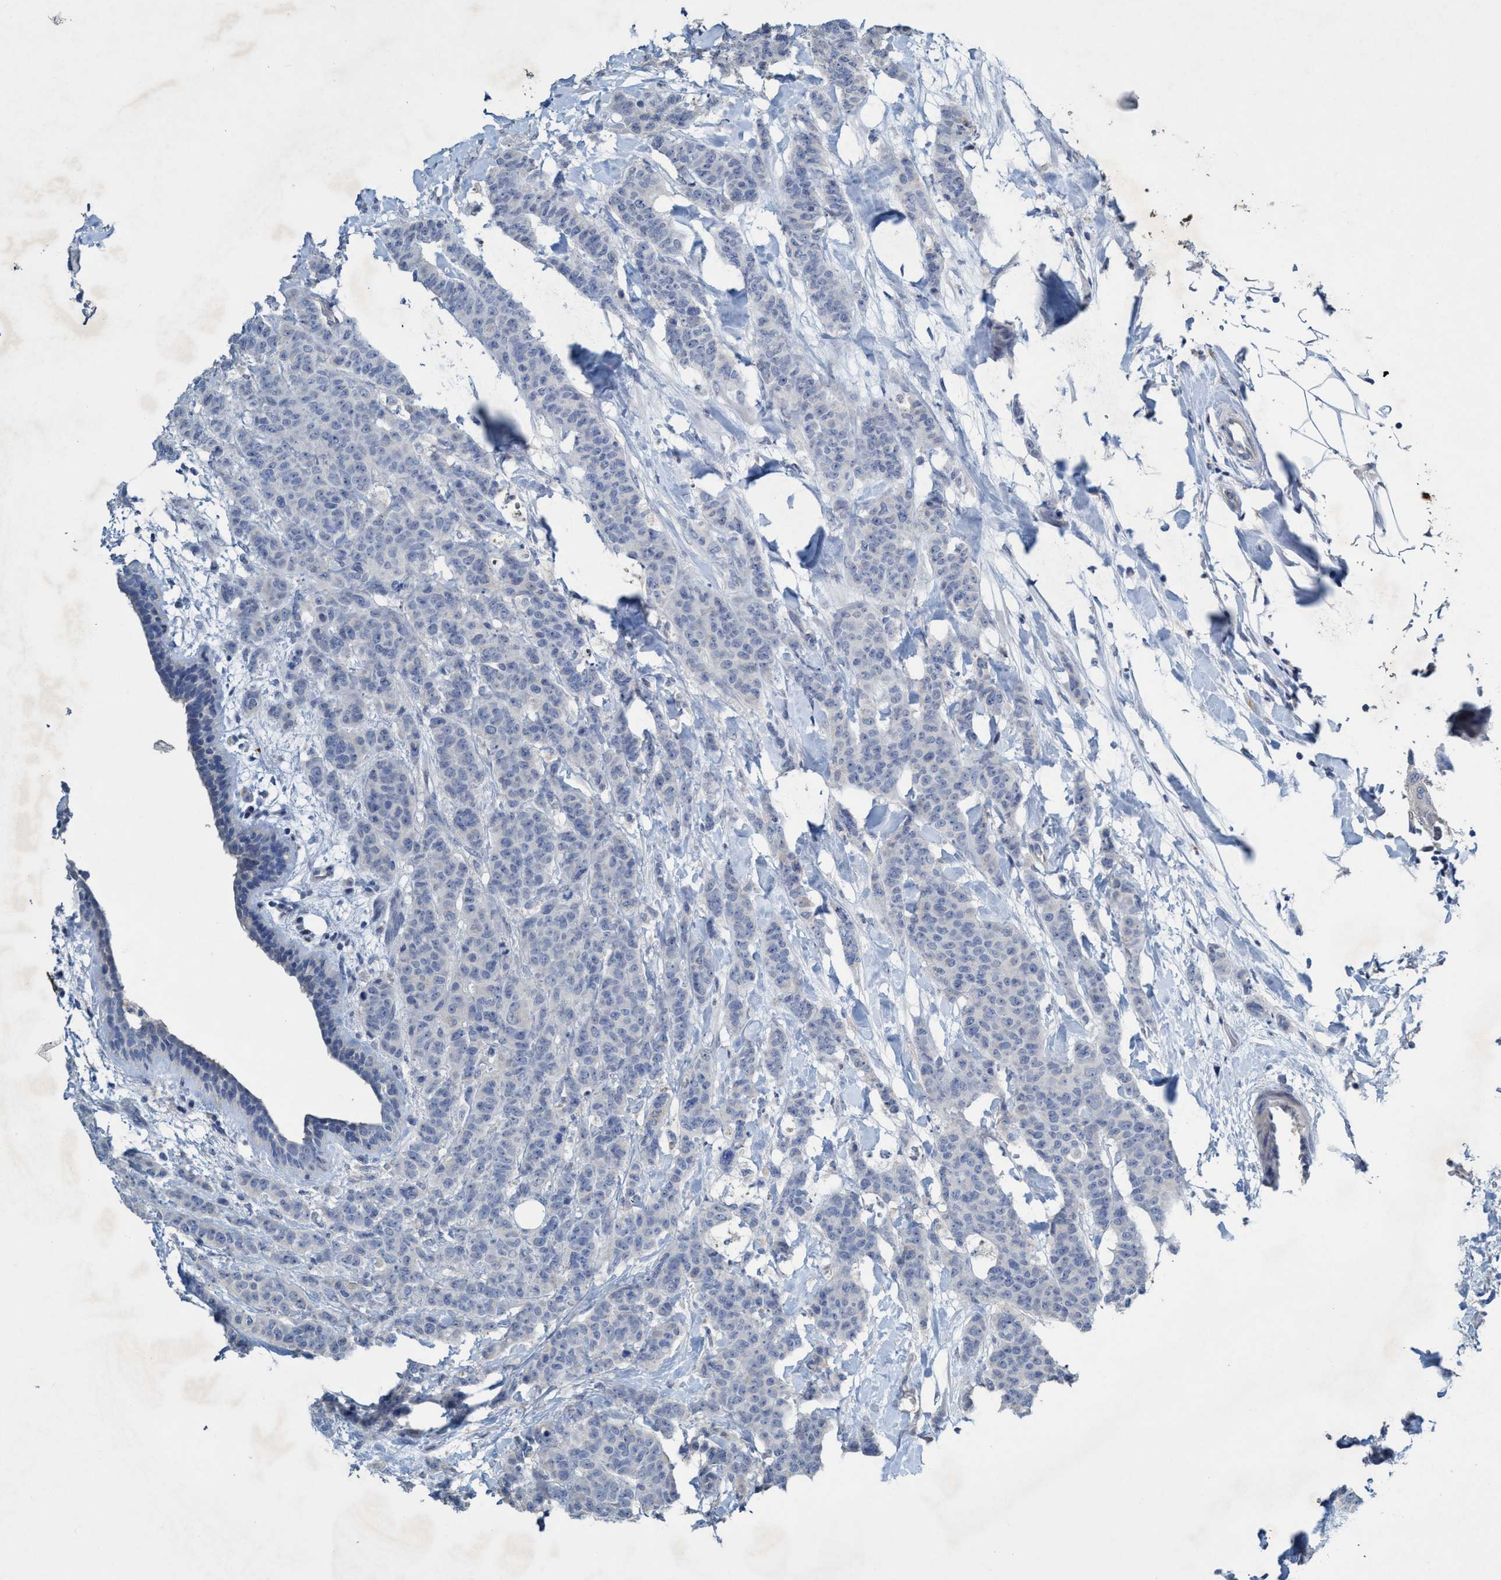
{"staining": {"intensity": "negative", "quantity": "none", "location": "none"}, "tissue": "breast cancer", "cell_type": "Tumor cells", "image_type": "cancer", "snomed": [{"axis": "morphology", "description": "Normal tissue, NOS"}, {"axis": "morphology", "description": "Duct carcinoma"}, {"axis": "topography", "description": "Breast"}], "caption": "A high-resolution photomicrograph shows immunohistochemistry staining of breast infiltrating ductal carcinoma, which displays no significant expression in tumor cells.", "gene": "RNF208", "patient": {"sex": "female", "age": 40}}